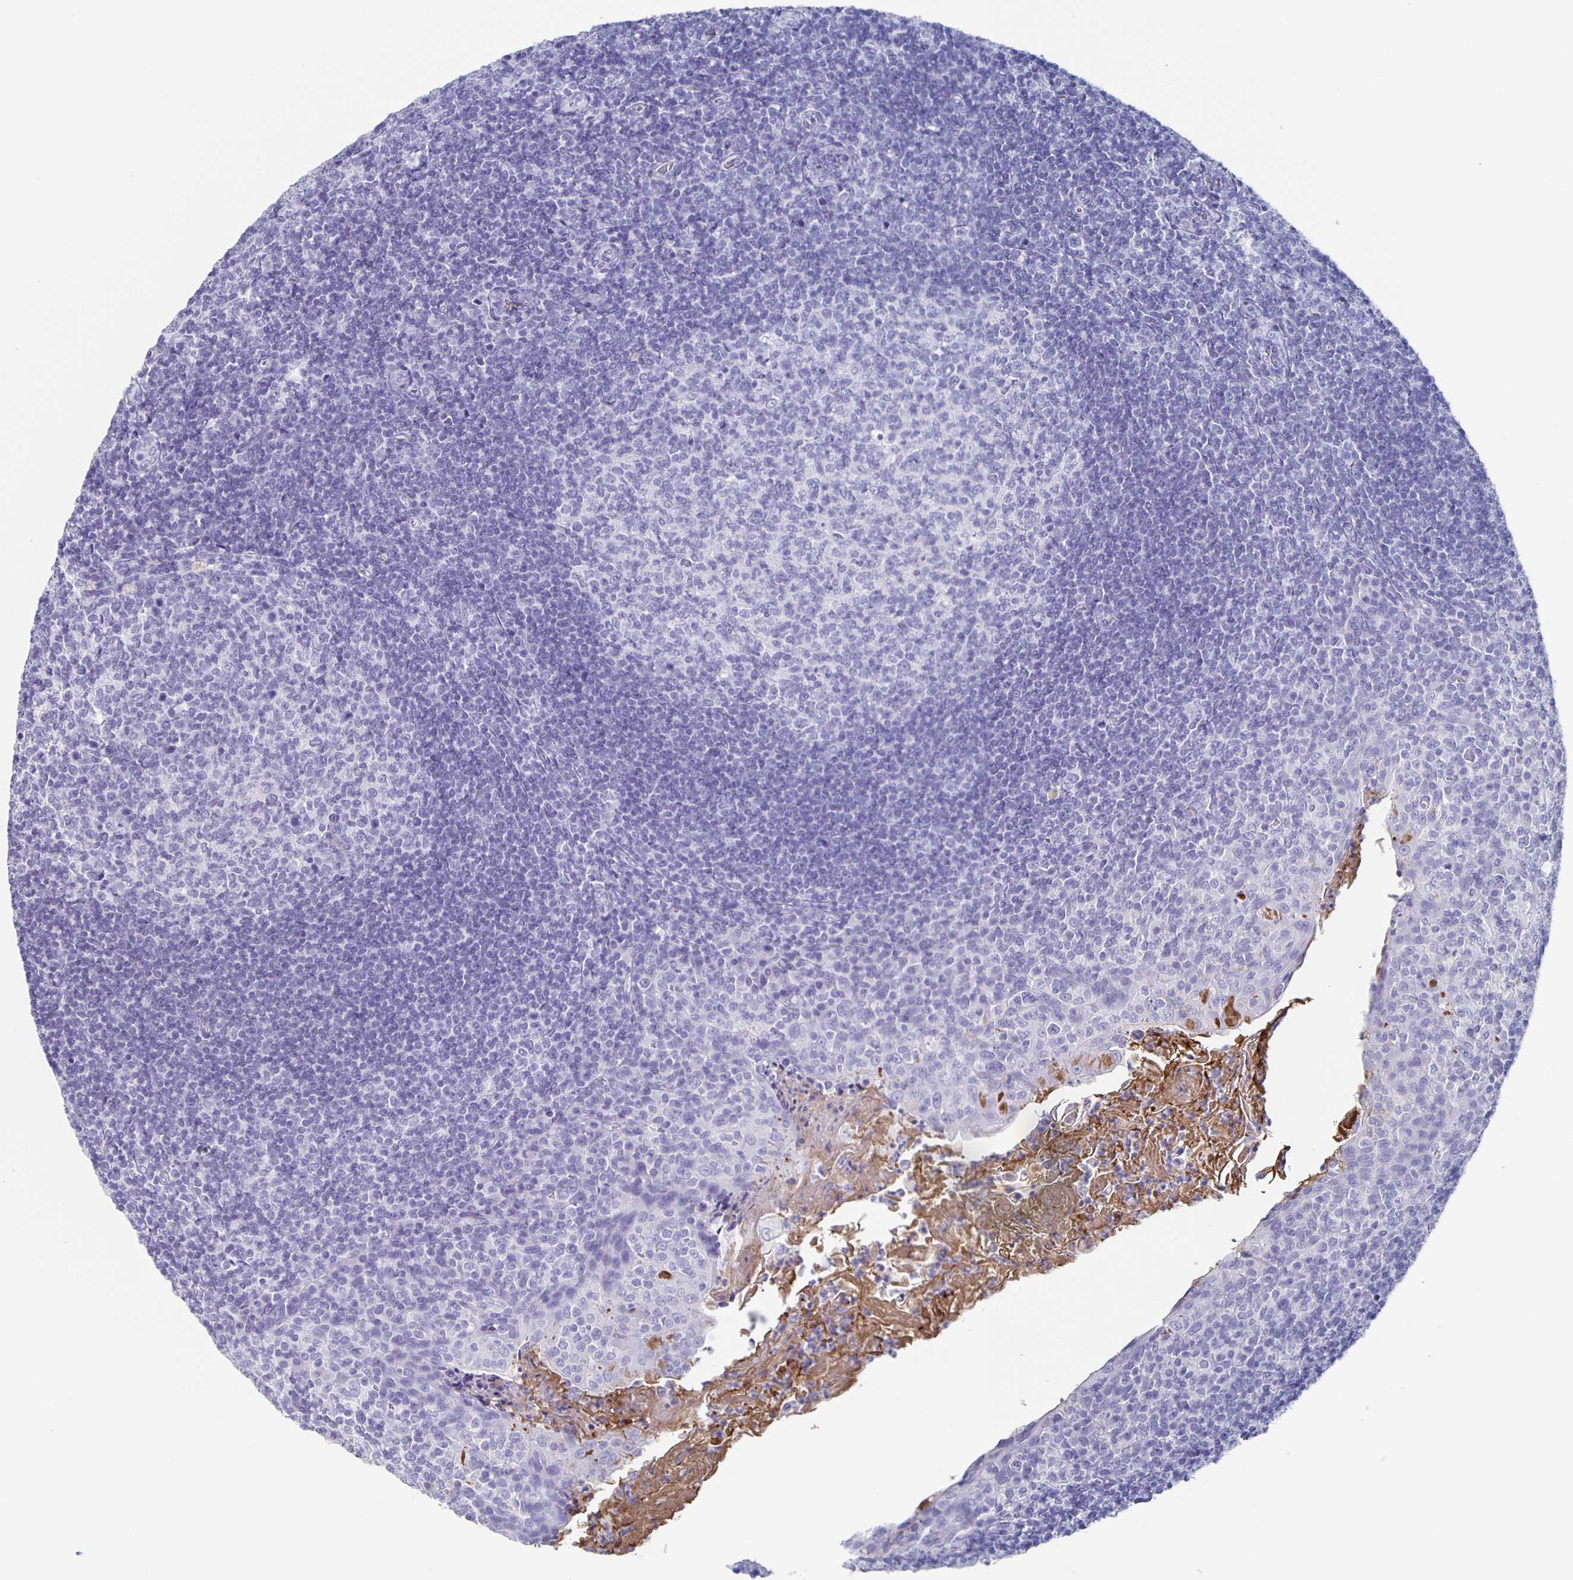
{"staining": {"intensity": "negative", "quantity": "none", "location": "none"}, "tissue": "tonsil", "cell_type": "Germinal center cells", "image_type": "normal", "snomed": [{"axis": "morphology", "description": "Normal tissue, NOS"}, {"axis": "topography", "description": "Tonsil"}], "caption": "Immunohistochemistry (IHC) photomicrograph of unremarkable tonsil: tonsil stained with DAB reveals no significant protein expression in germinal center cells.", "gene": "FGA", "patient": {"sex": "female", "age": 10}}